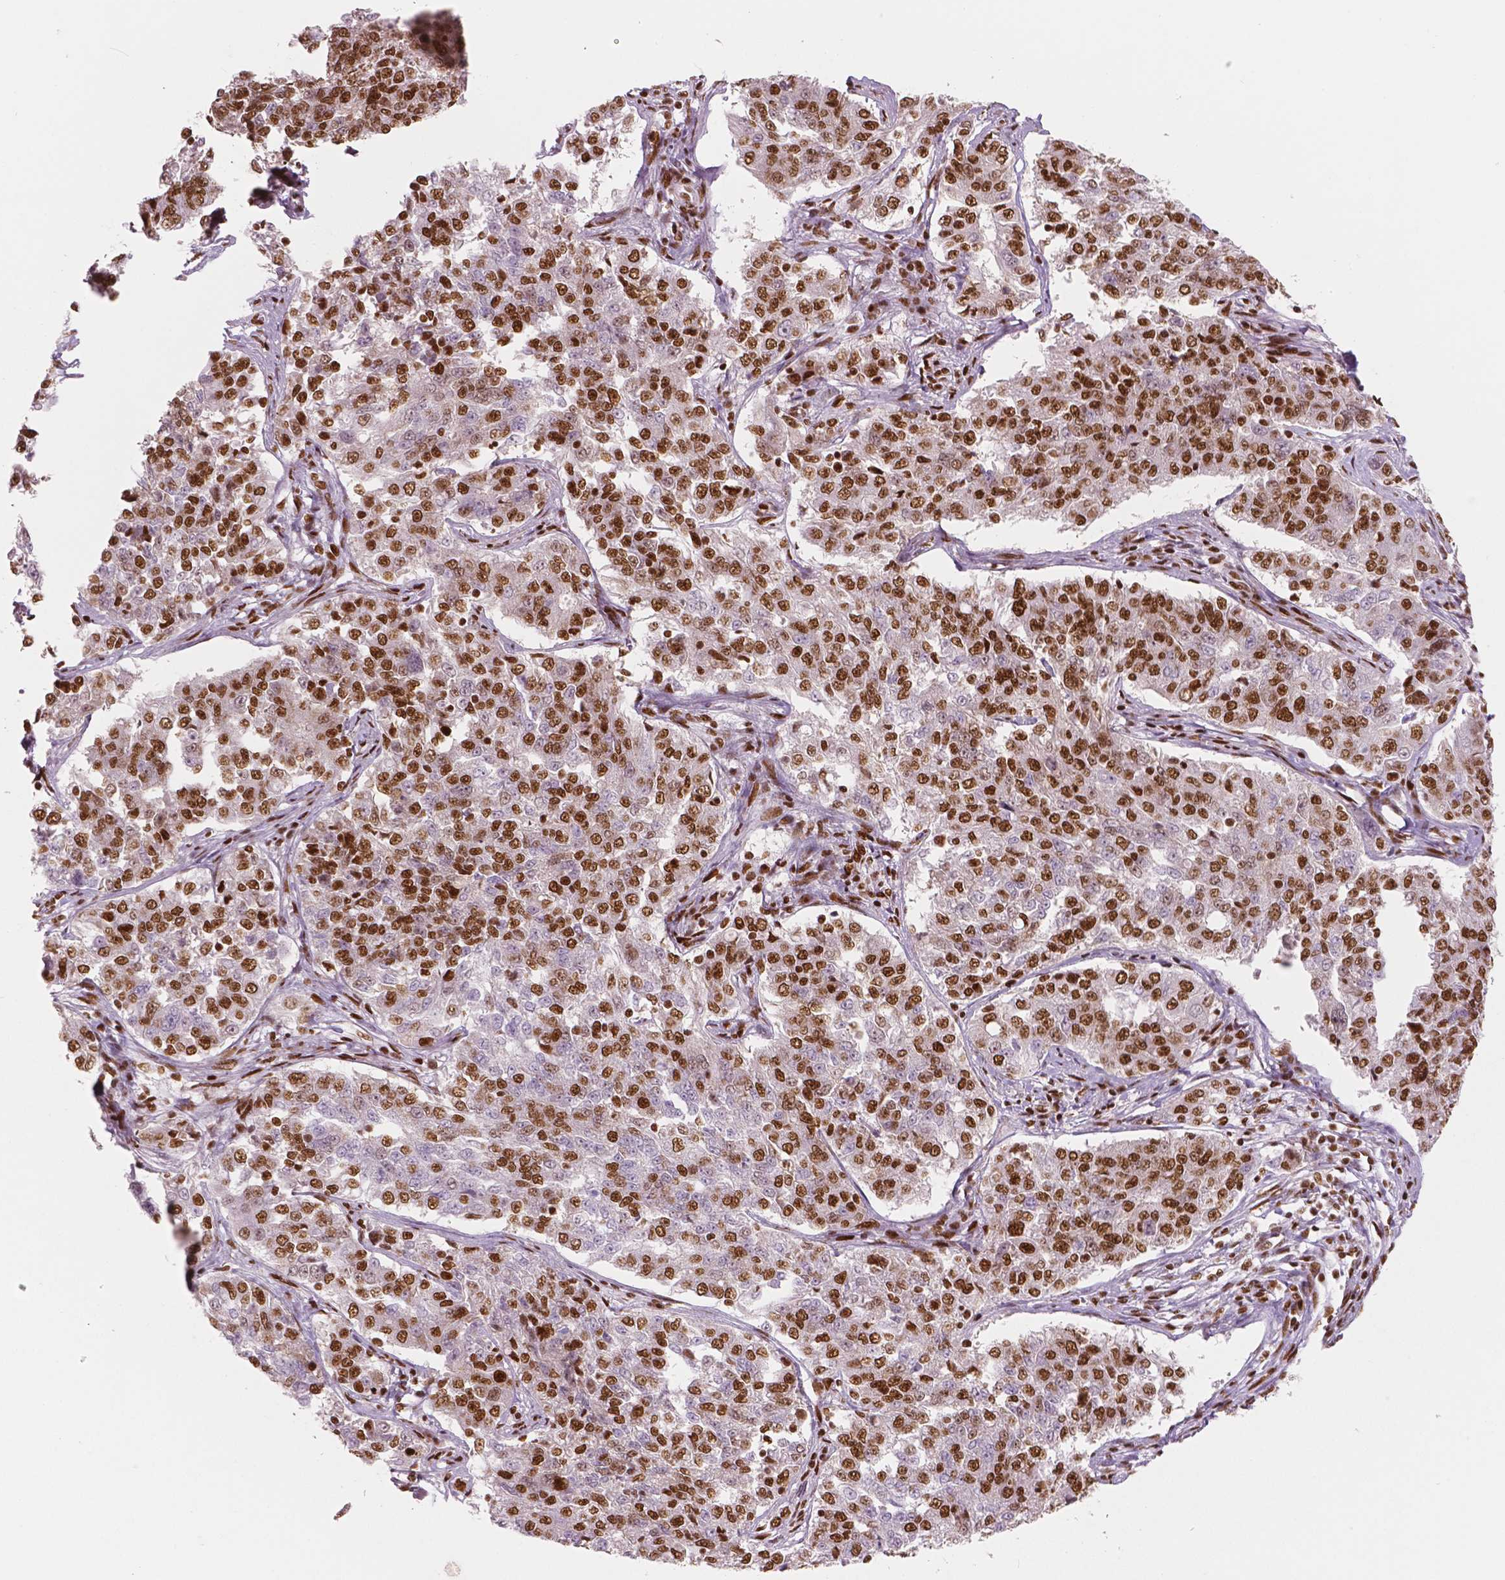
{"staining": {"intensity": "strong", "quantity": ">75%", "location": "nuclear"}, "tissue": "endometrial cancer", "cell_type": "Tumor cells", "image_type": "cancer", "snomed": [{"axis": "morphology", "description": "Adenocarcinoma, NOS"}, {"axis": "topography", "description": "Endometrium"}], "caption": "Protein expression analysis of human endometrial cancer reveals strong nuclear staining in about >75% of tumor cells.", "gene": "BRD4", "patient": {"sex": "female", "age": 43}}